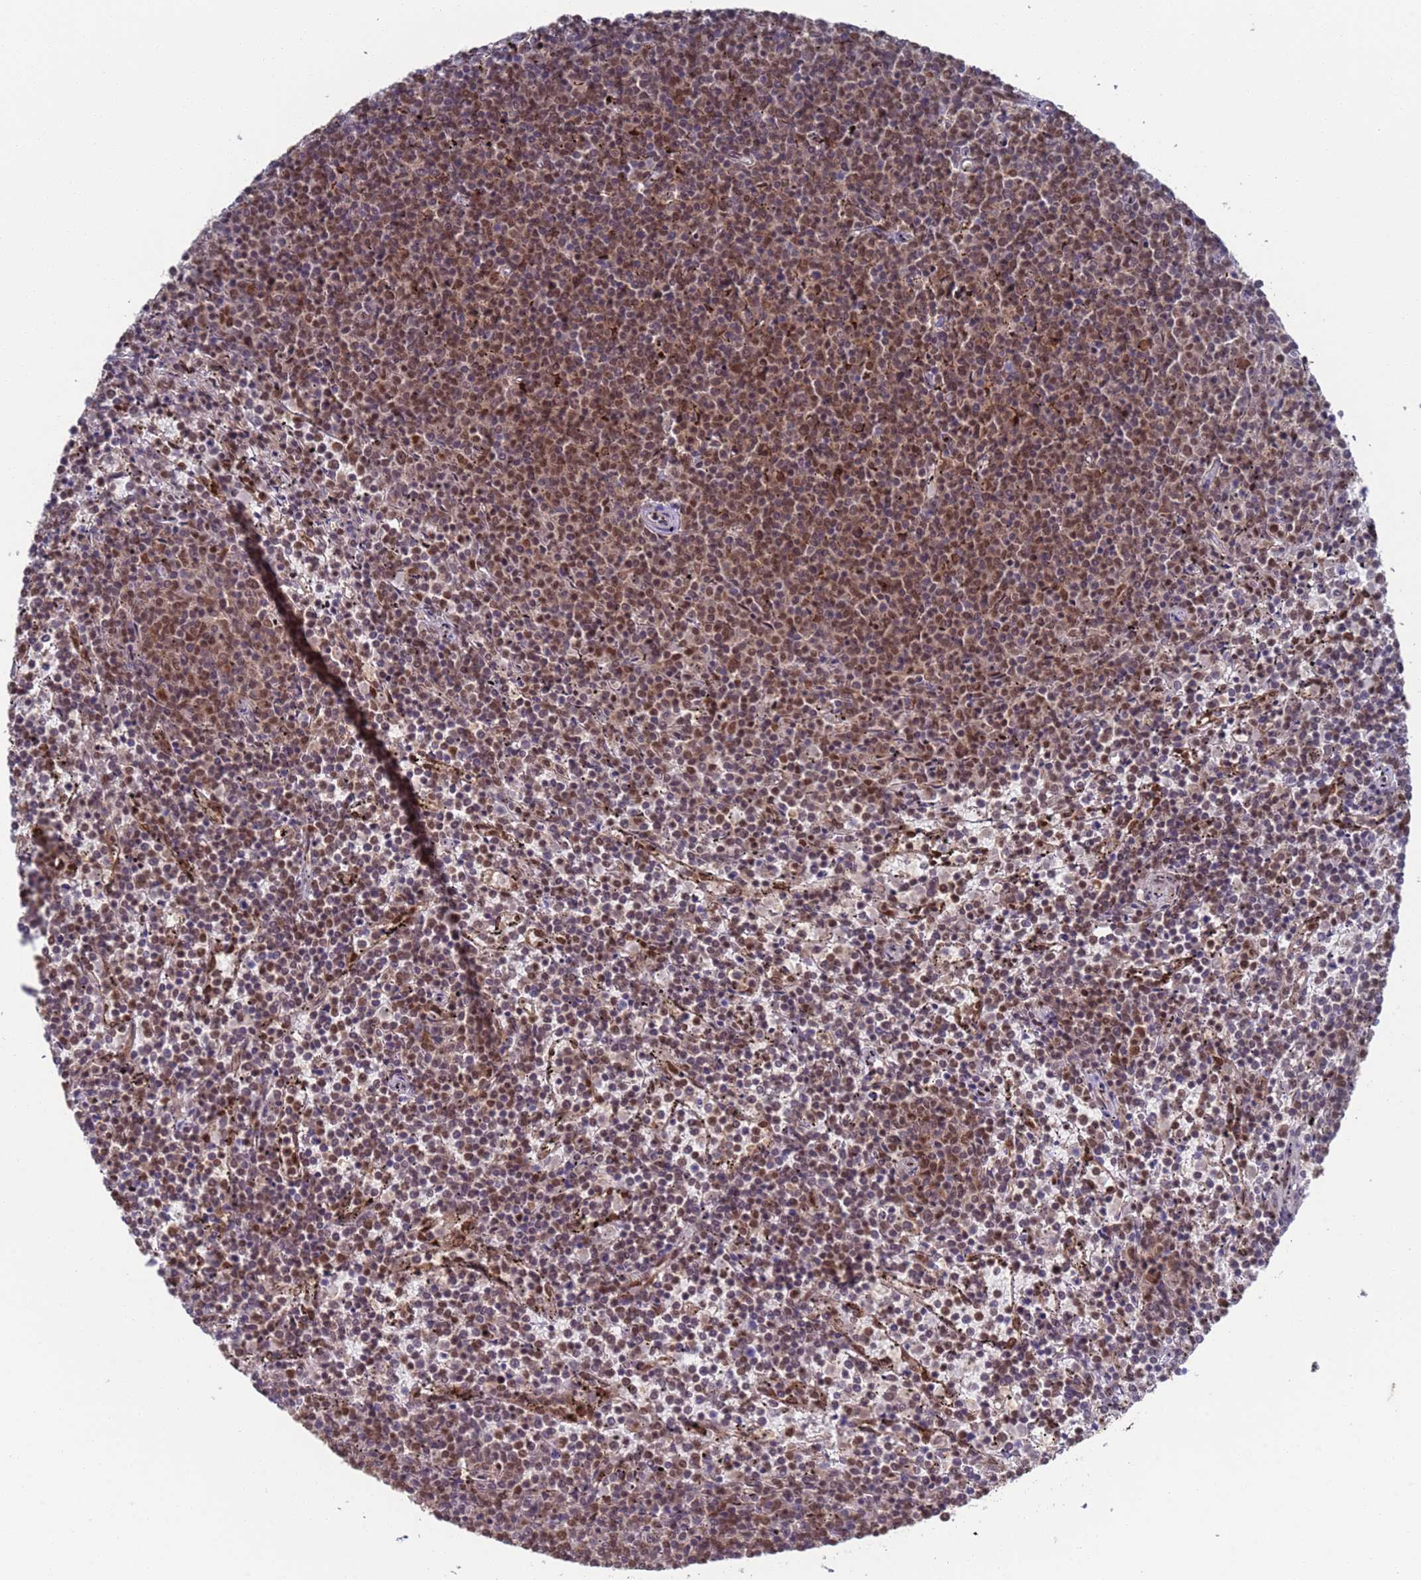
{"staining": {"intensity": "weak", "quantity": ">75%", "location": "cytoplasmic/membranous,nuclear"}, "tissue": "lymphoma", "cell_type": "Tumor cells", "image_type": "cancer", "snomed": [{"axis": "morphology", "description": "Malignant lymphoma, non-Hodgkin's type, Low grade"}, {"axis": "topography", "description": "Spleen"}], "caption": "Lymphoma stained with DAB IHC demonstrates low levels of weak cytoplasmic/membranous and nuclear staining in approximately >75% of tumor cells.", "gene": "FUBP3", "patient": {"sex": "female", "age": 50}}